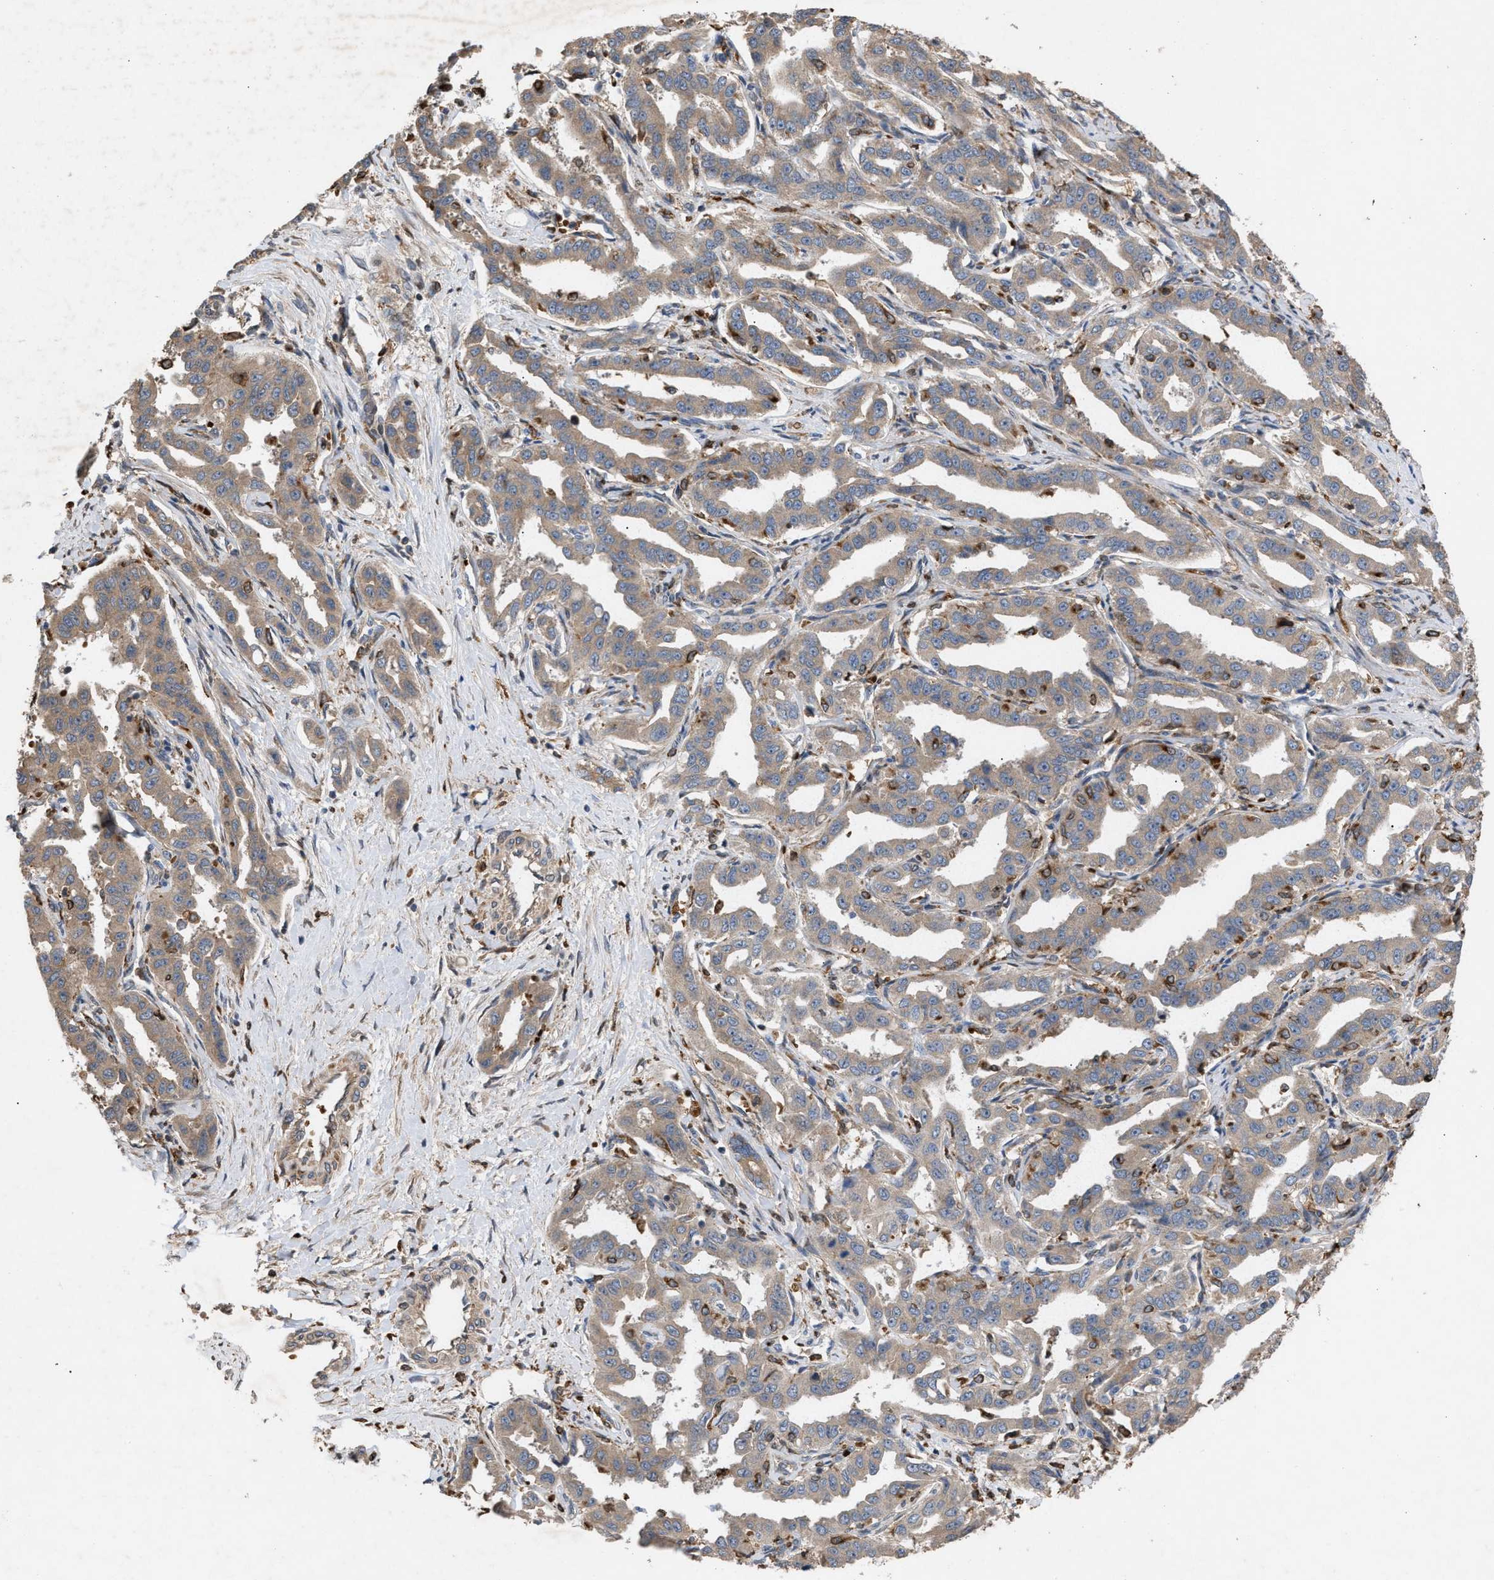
{"staining": {"intensity": "weak", "quantity": "<25%", "location": "cytoplasmic/membranous"}, "tissue": "liver cancer", "cell_type": "Tumor cells", "image_type": "cancer", "snomed": [{"axis": "morphology", "description": "Cholangiocarcinoma"}, {"axis": "topography", "description": "Liver"}], "caption": "The immunohistochemistry histopathology image has no significant staining in tumor cells of liver cancer tissue.", "gene": "GCC1", "patient": {"sex": "male", "age": 59}}